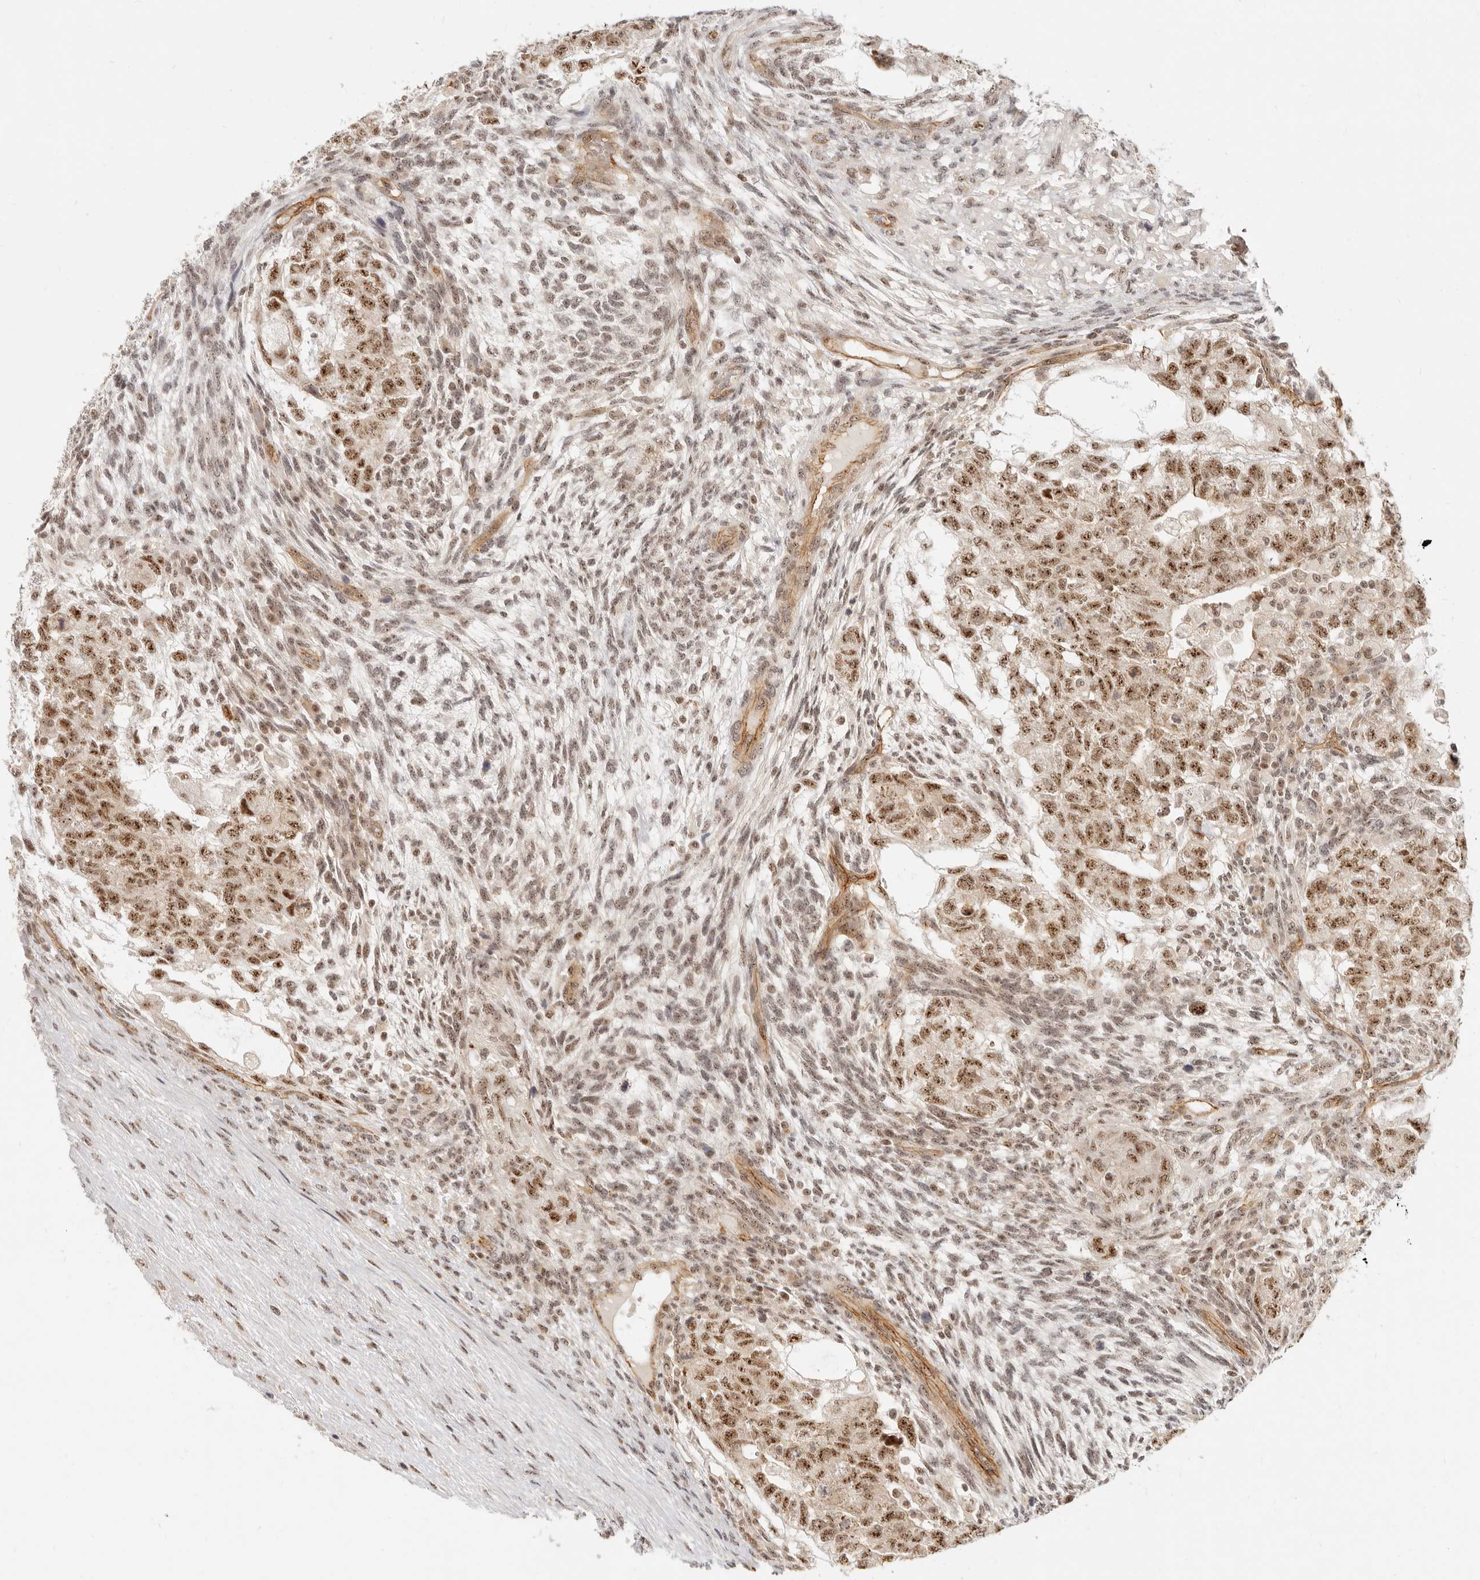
{"staining": {"intensity": "moderate", "quantity": ">75%", "location": "nuclear"}, "tissue": "testis cancer", "cell_type": "Tumor cells", "image_type": "cancer", "snomed": [{"axis": "morphology", "description": "Normal tissue, NOS"}, {"axis": "morphology", "description": "Carcinoma, Embryonal, NOS"}, {"axis": "topography", "description": "Testis"}], "caption": "Immunohistochemical staining of testis embryonal carcinoma displays moderate nuclear protein staining in approximately >75% of tumor cells. The staining was performed using DAB (3,3'-diaminobenzidine) to visualize the protein expression in brown, while the nuclei were stained in blue with hematoxylin (Magnification: 20x).", "gene": "BAP1", "patient": {"sex": "male", "age": 36}}